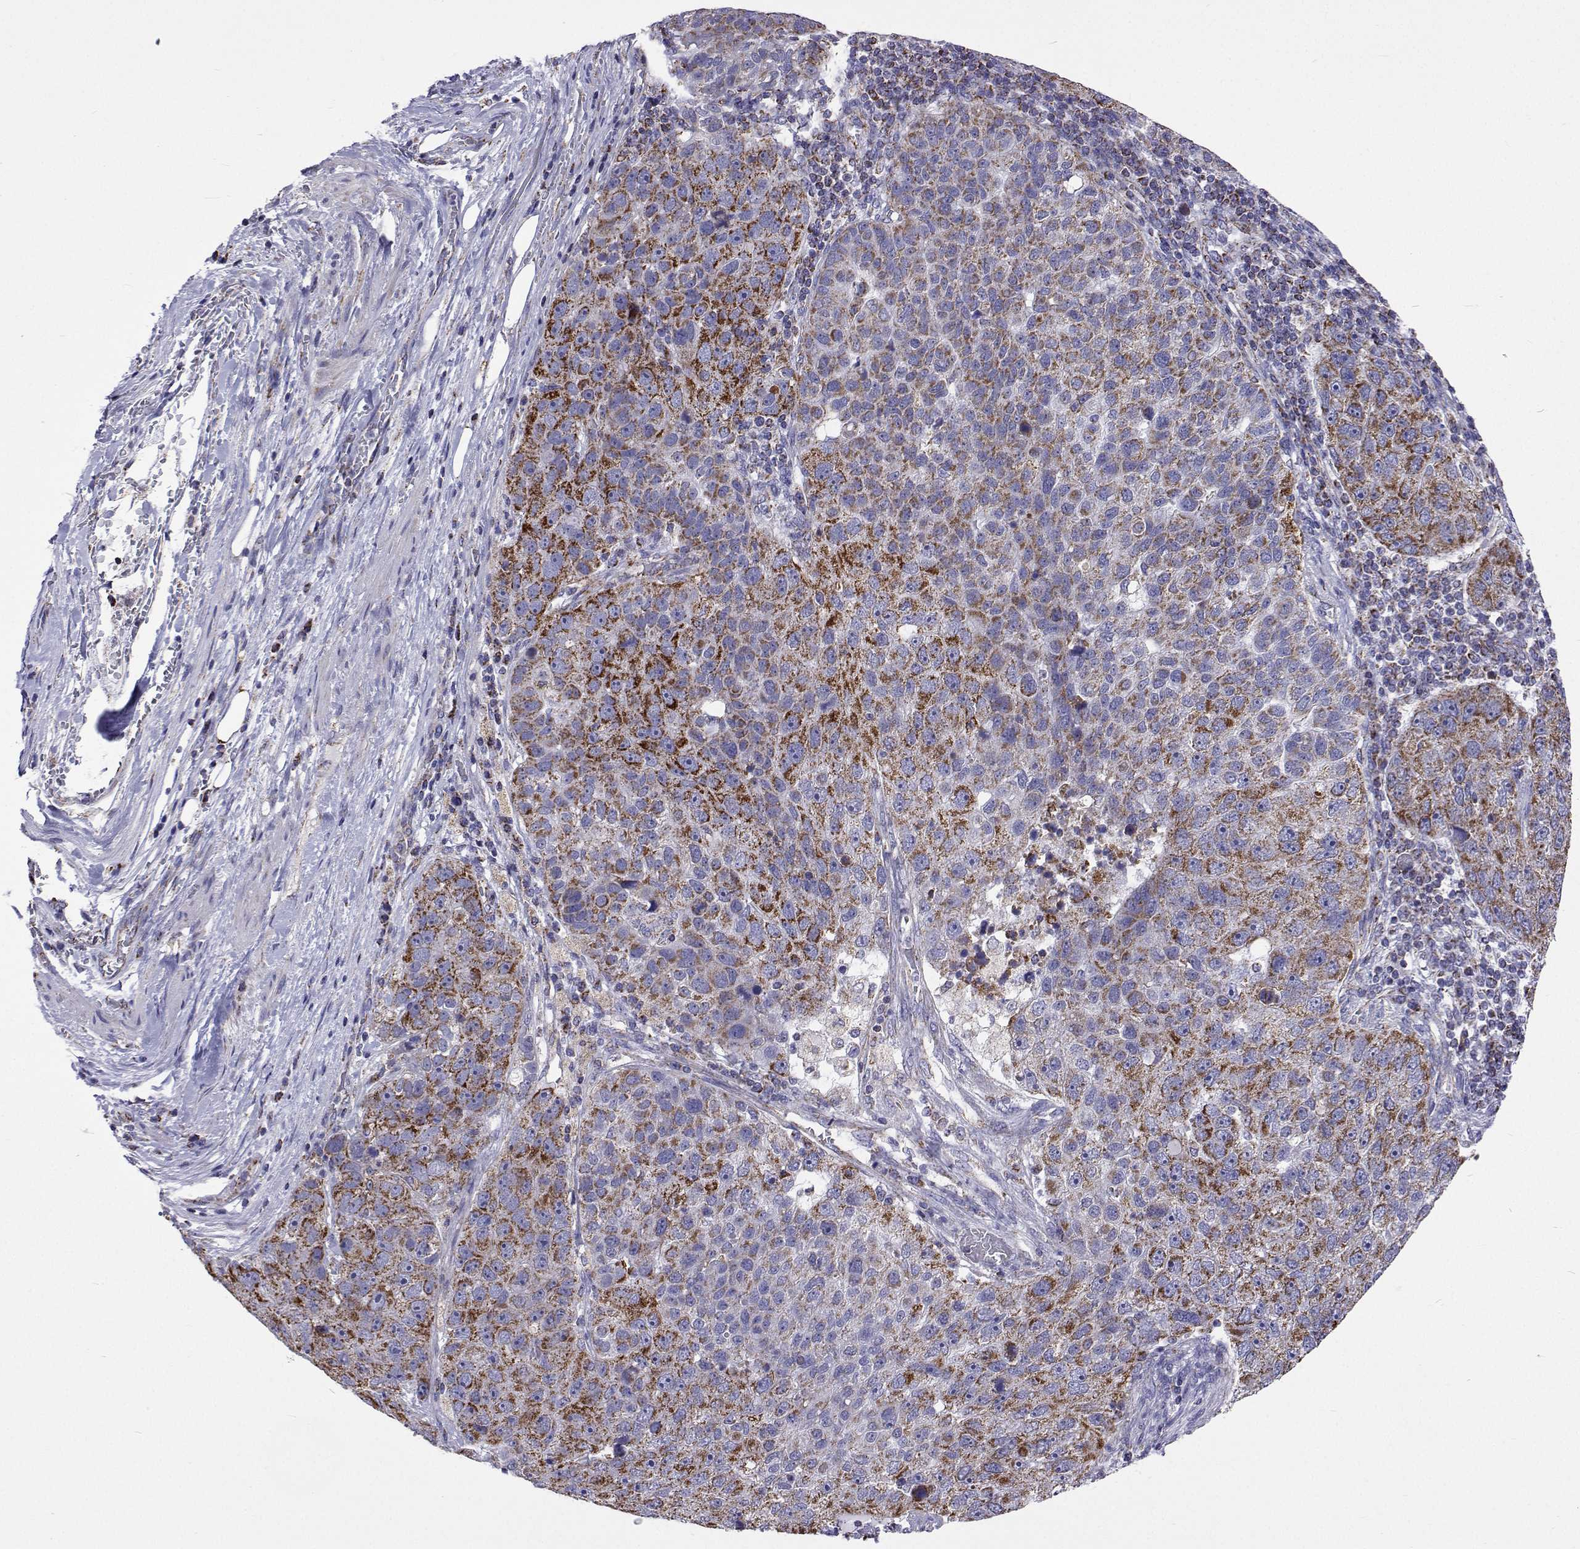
{"staining": {"intensity": "strong", "quantity": "25%-75%", "location": "cytoplasmic/membranous"}, "tissue": "pancreatic cancer", "cell_type": "Tumor cells", "image_type": "cancer", "snomed": [{"axis": "morphology", "description": "Adenocarcinoma, NOS"}, {"axis": "topography", "description": "Pancreas"}], "caption": "Protein positivity by immunohistochemistry (IHC) demonstrates strong cytoplasmic/membranous expression in about 25%-75% of tumor cells in adenocarcinoma (pancreatic). (IHC, brightfield microscopy, high magnification).", "gene": "MCCC2", "patient": {"sex": "female", "age": 61}}